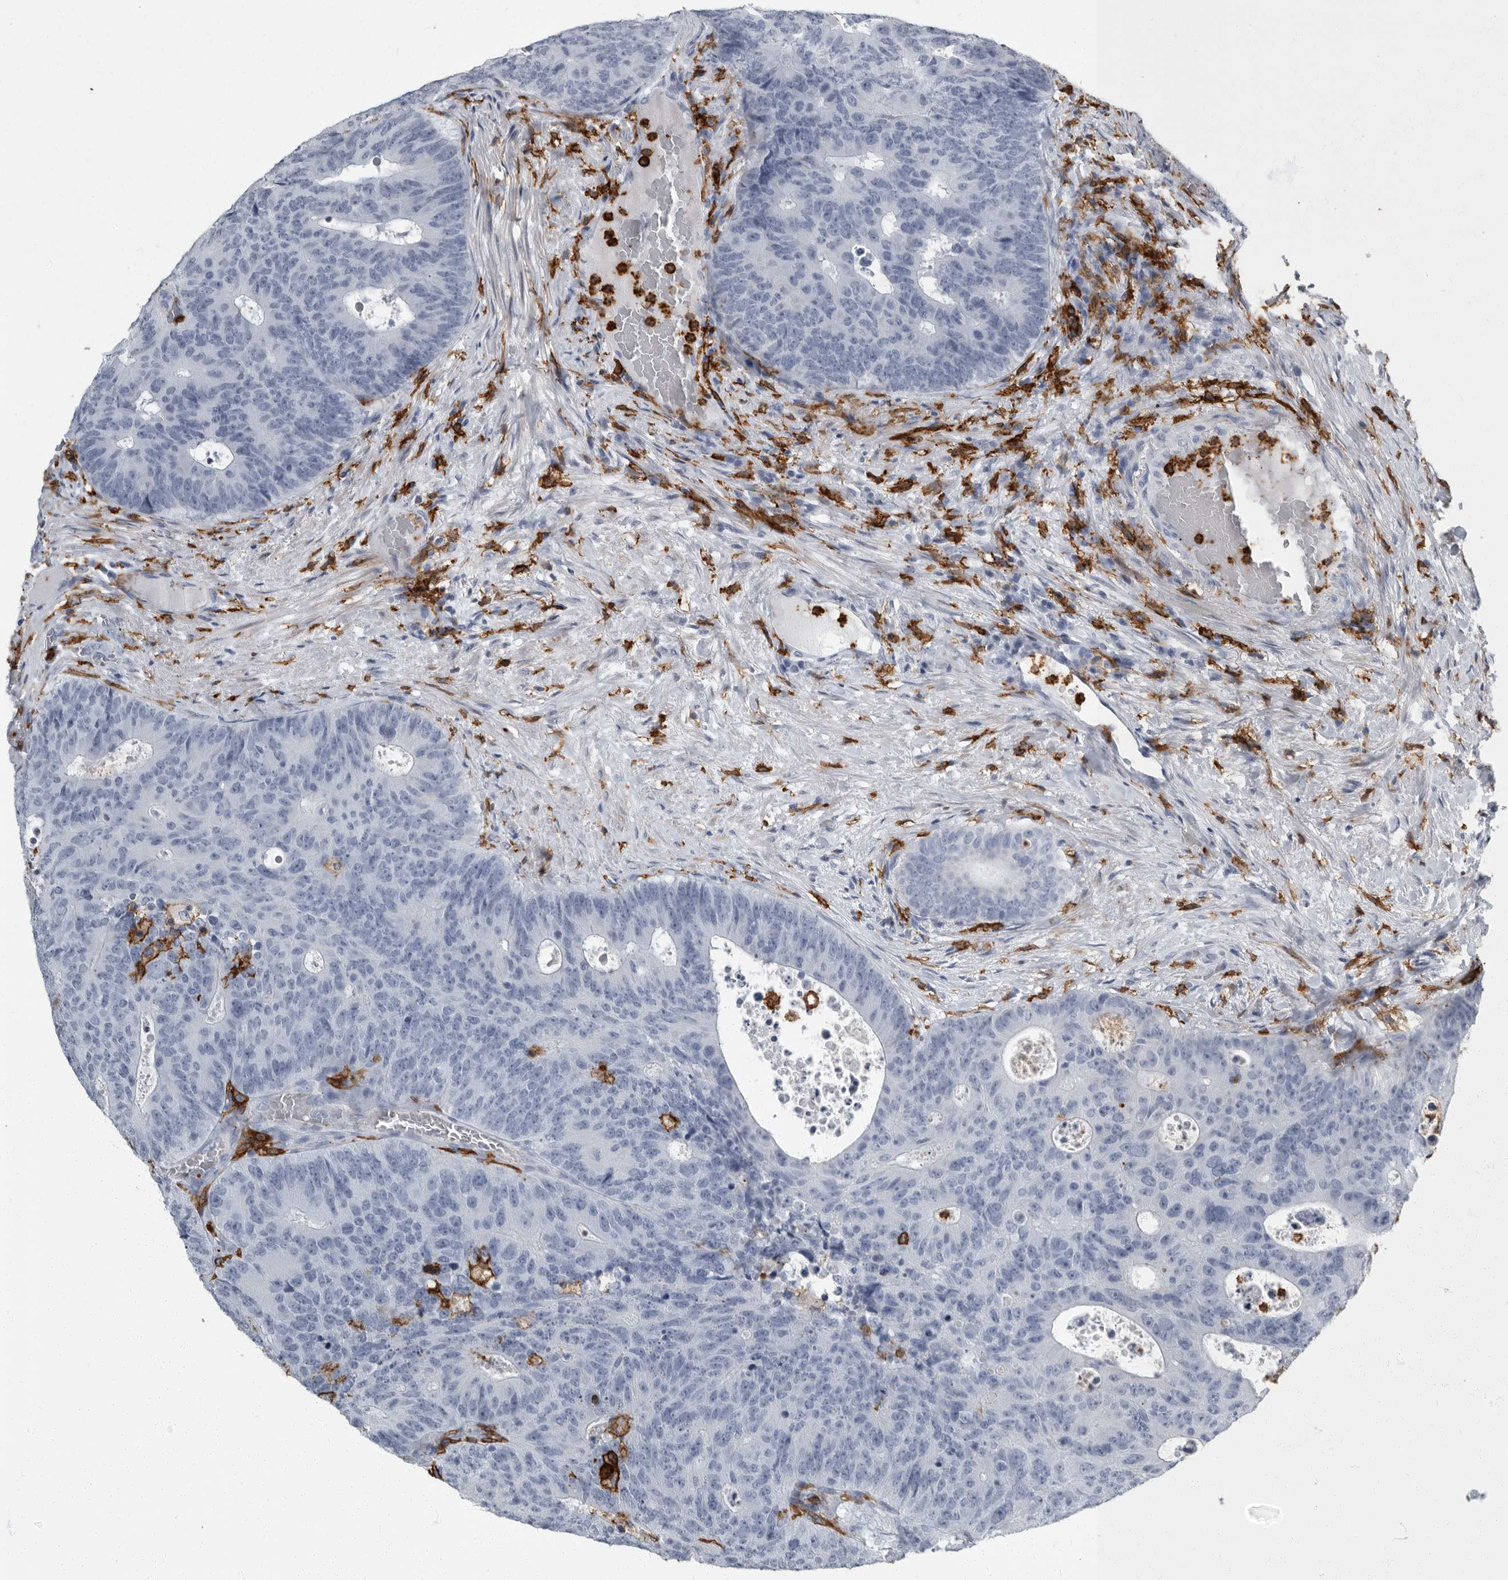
{"staining": {"intensity": "negative", "quantity": "none", "location": "none"}, "tissue": "colorectal cancer", "cell_type": "Tumor cells", "image_type": "cancer", "snomed": [{"axis": "morphology", "description": "Adenocarcinoma, NOS"}, {"axis": "topography", "description": "Colon"}], "caption": "Colorectal cancer stained for a protein using immunohistochemistry demonstrates no staining tumor cells.", "gene": "FCER1G", "patient": {"sex": "male", "age": 87}}